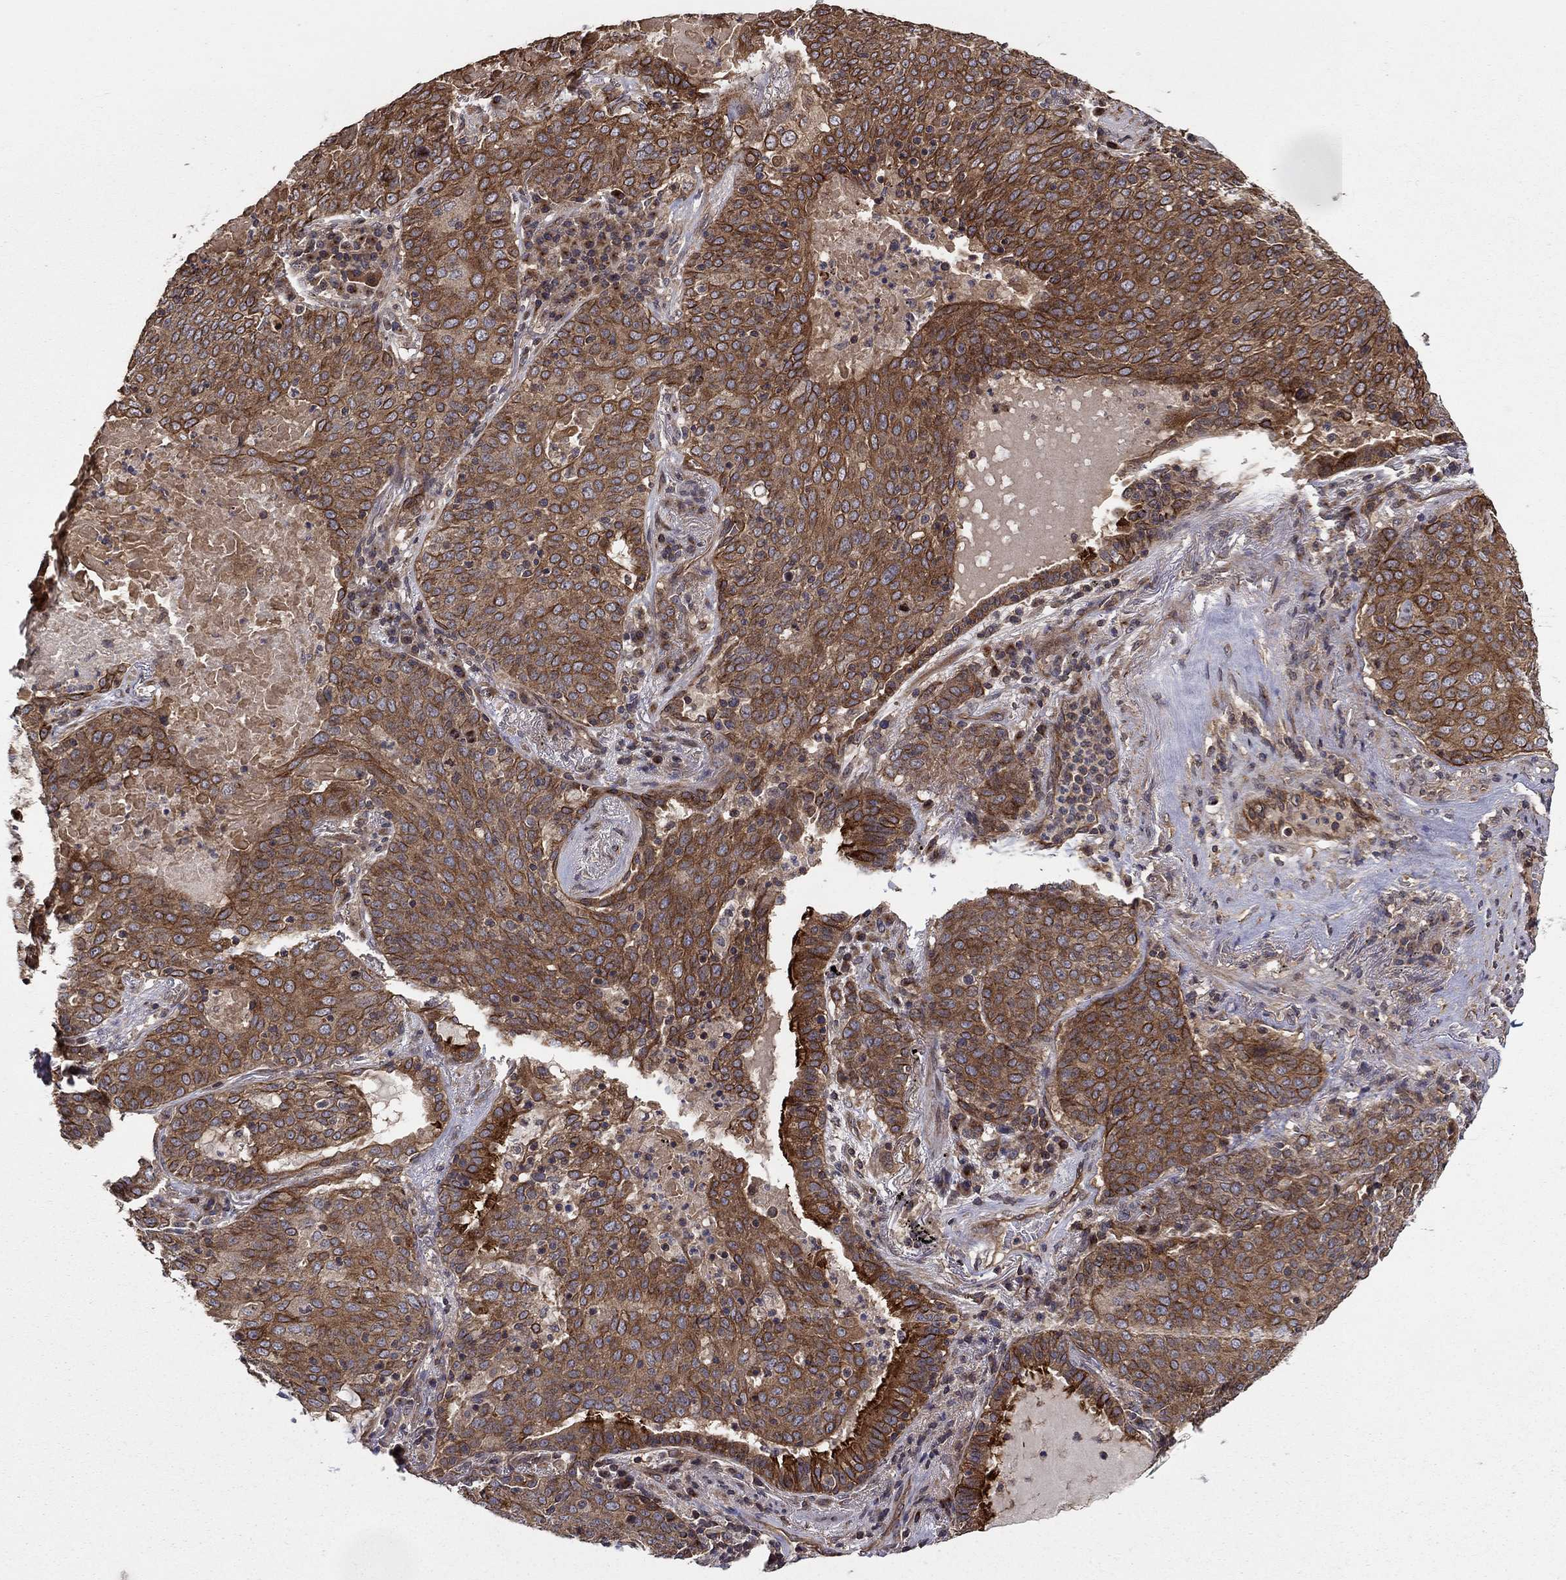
{"staining": {"intensity": "strong", "quantity": "25%-75%", "location": "cytoplasmic/membranous"}, "tissue": "lung cancer", "cell_type": "Tumor cells", "image_type": "cancer", "snomed": [{"axis": "morphology", "description": "Squamous cell carcinoma, NOS"}, {"axis": "topography", "description": "Lung"}], "caption": "A high amount of strong cytoplasmic/membranous positivity is appreciated in about 25%-75% of tumor cells in lung cancer (squamous cell carcinoma) tissue.", "gene": "BMERB1", "patient": {"sex": "male", "age": 82}}